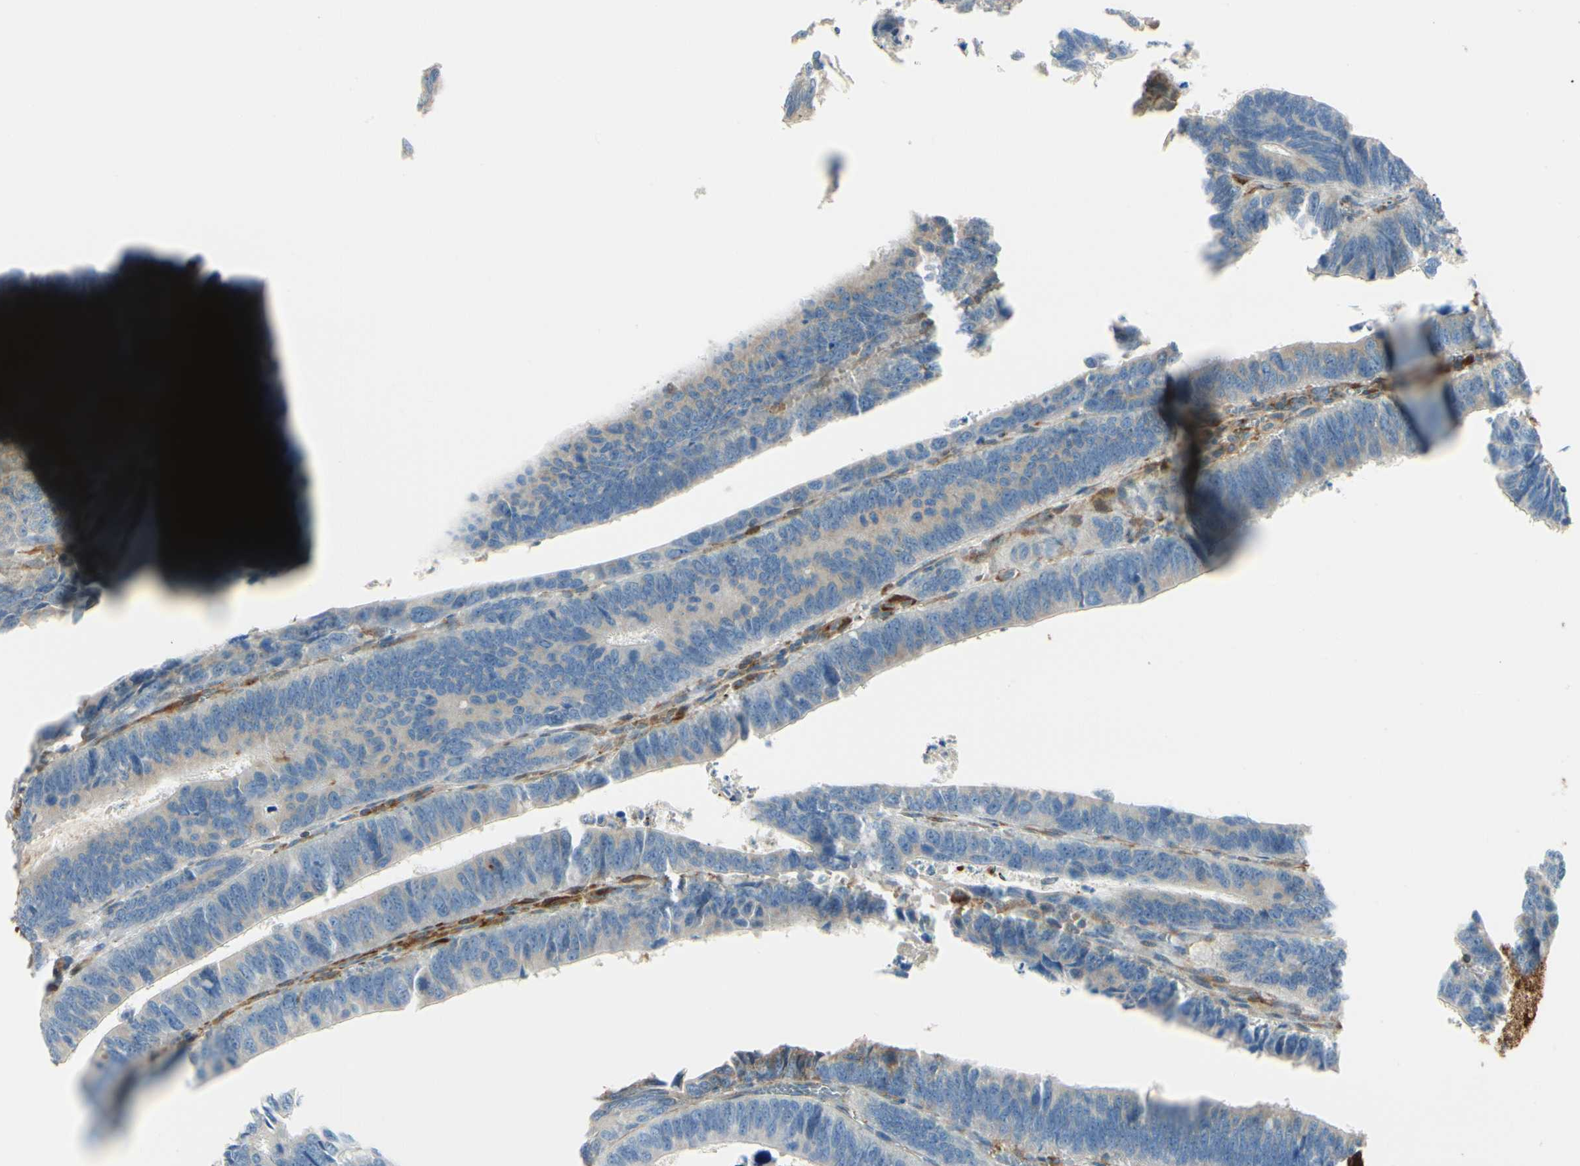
{"staining": {"intensity": "negative", "quantity": "none", "location": "none"}, "tissue": "colorectal cancer", "cell_type": "Tumor cells", "image_type": "cancer", "snomed": [{"axis": "morphology", "description": "Adenocarcinoma, NOS"}, {"axis": "topography", "description": "Colon"}], "caption": "This is an immunohistochemistry image of human colorectal cancer (adenocarcinoma). There is no staining in tumor cells.", "gene": "FTH1", "patient": {"sex": "male", "age": 72}}